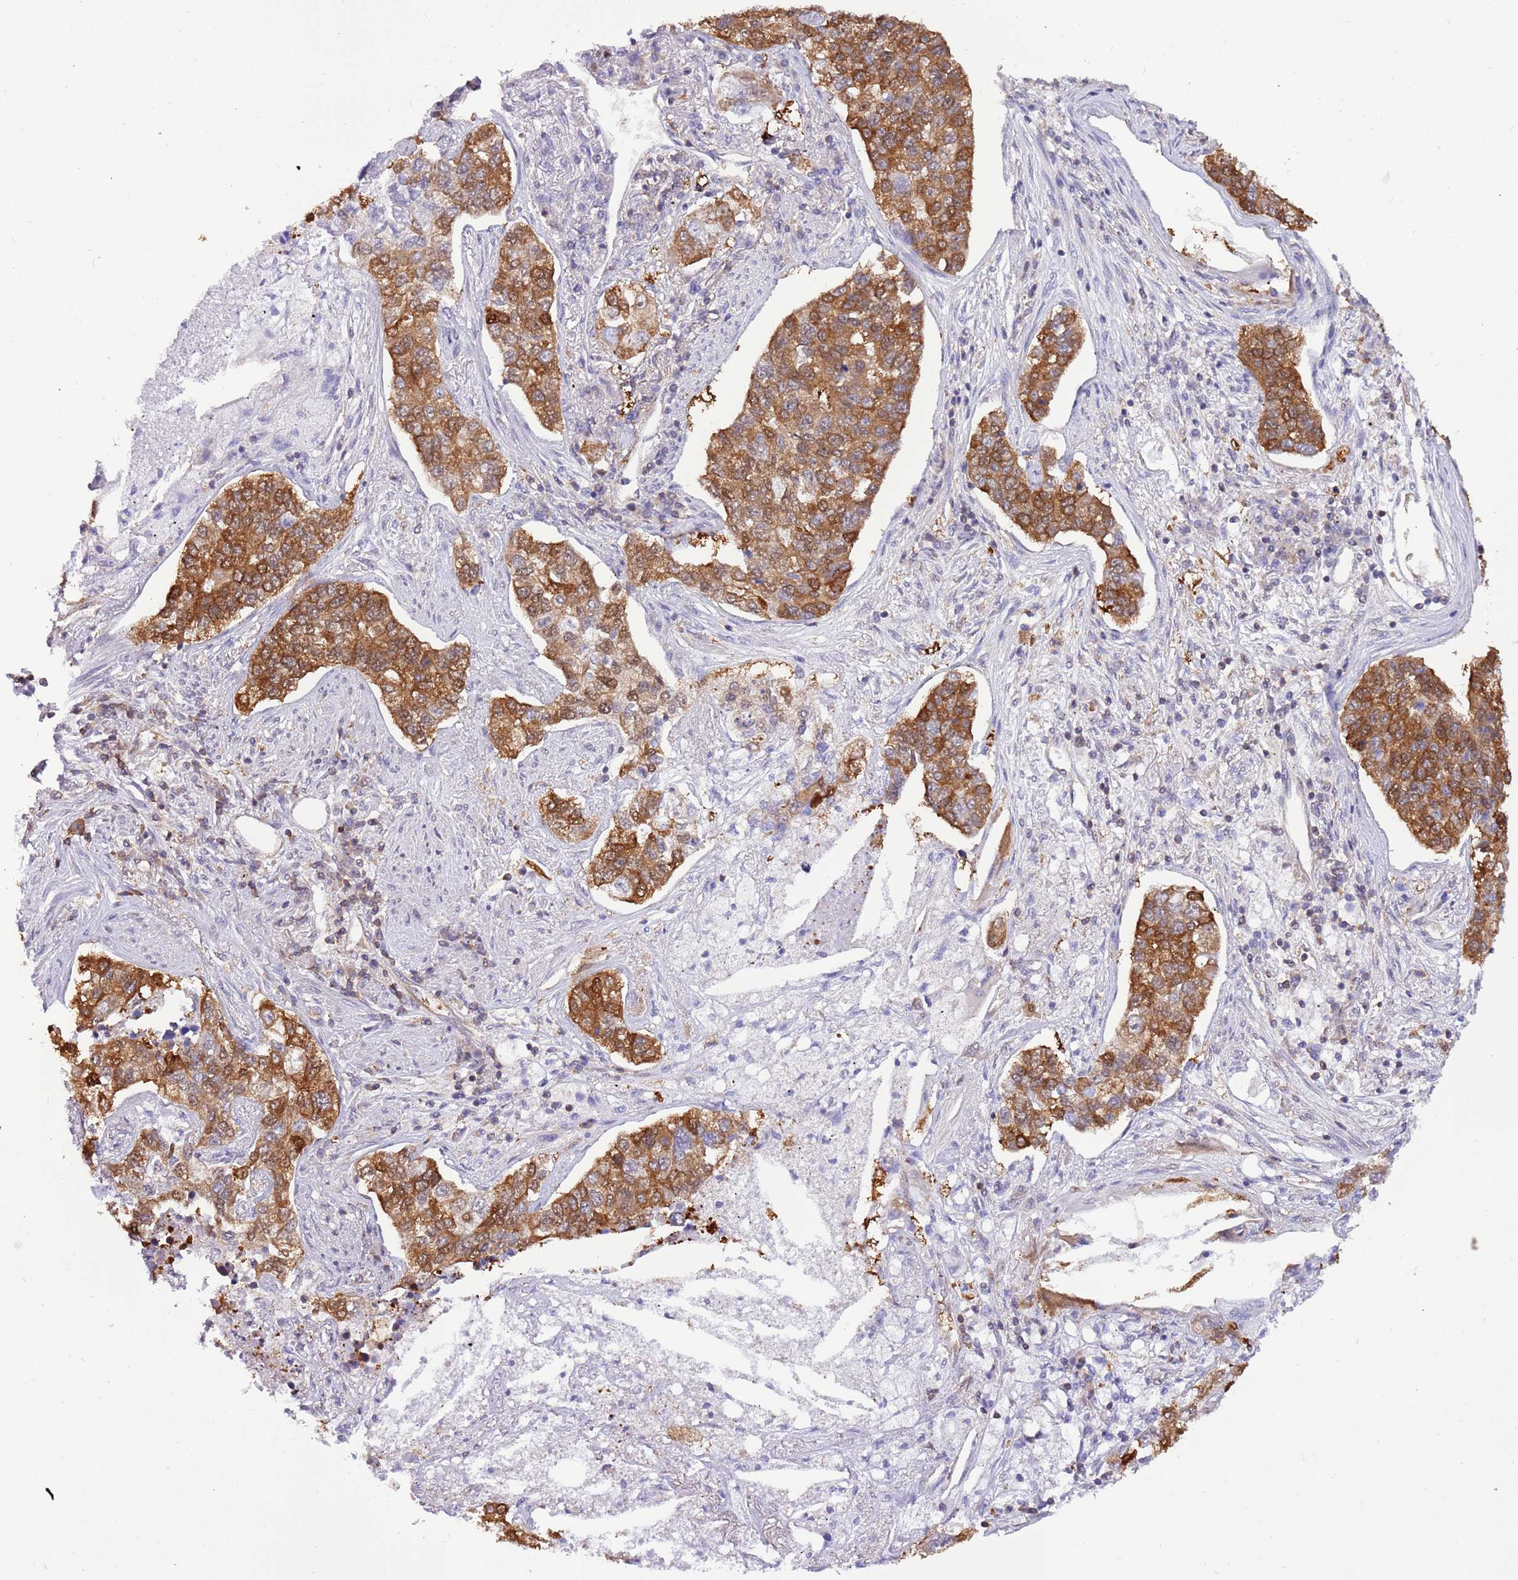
{"staining": {"intensity": "strong", "quantity": ">75%", "location": "cytoplasmic/membranous"}, "tissue": "lung cancer", "cell_type": "Tumor cells", "image_type": "cancer", "snomed": [{"axis": "morphology", "description": "Adenocarcinoma, NOS"}, {"axis": "topography", "description": "Lung"}], "caption": "Immunohistochemical staining of human adenocarcinoma (lung) demonstrates high levels of strong cytoplasmic/membranous protein staining in about >75% of tumor cells. (Brightfield microscopy of DAB IHC at high magnification).", "gene": "STIP1", "patient": {"sex": "male", "age": 49}}